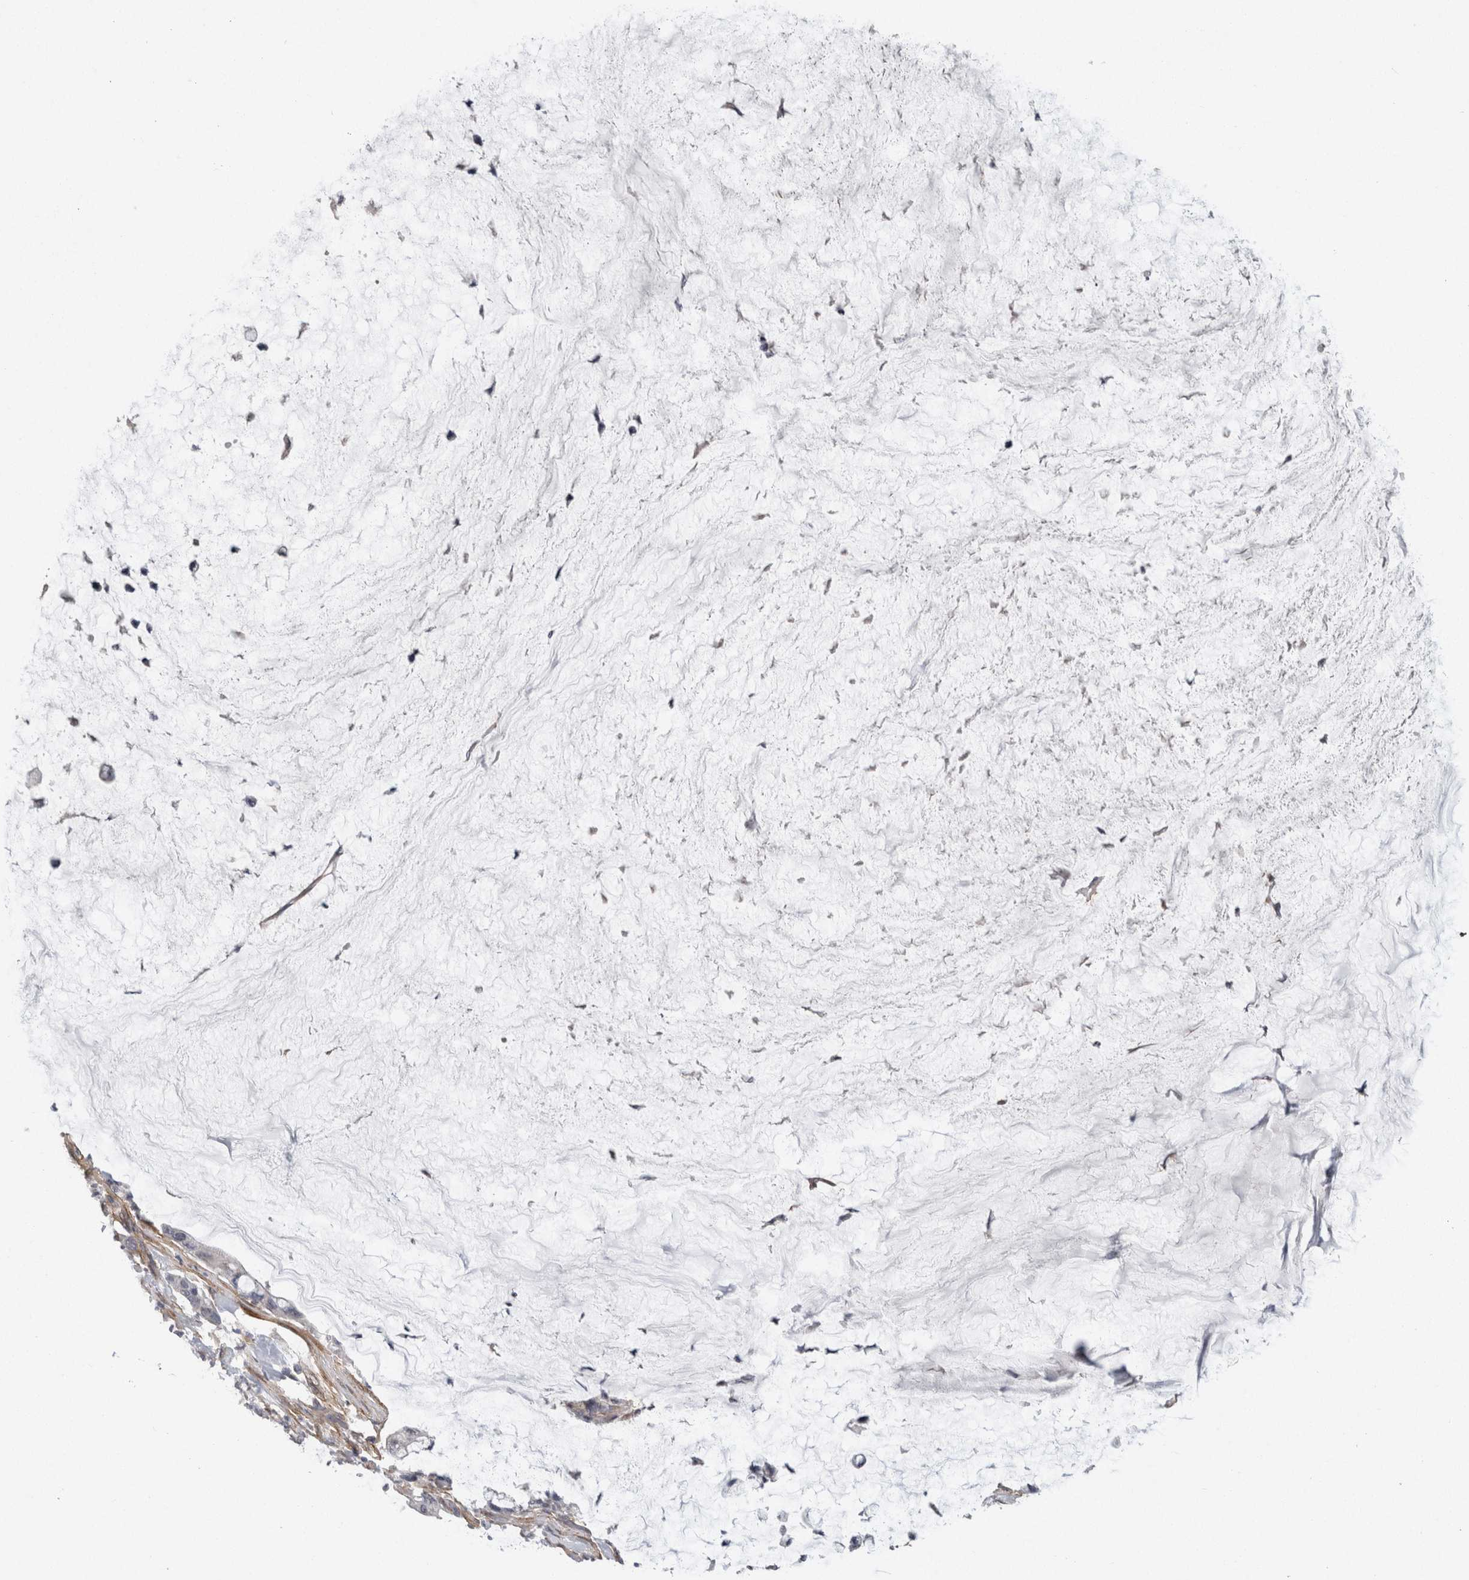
{"staining": {"intensity": "negative", "quantity": "none", "location": "none"}, "tissue": "pancreatic cancer", "cell_type": "Tumor cells", "image_type": "cancer", "snomed": [{"axis": "morphology", "description": "Adenocarcinoma, NOS"}, {"axis": "topography", "description": "Pancreas"}], "caption": "Immunohistochemistry photomicrograph of neoplastic tissue: pancreatic cancer (adenocarcinoma) stained with DAB demonstrates no significant protein staining in tumor cells. (Immunohistochemistry, brightfield microscopy, high magnification).", "gene": "RECK", "patient": {"sex": "male", "age": 41}}